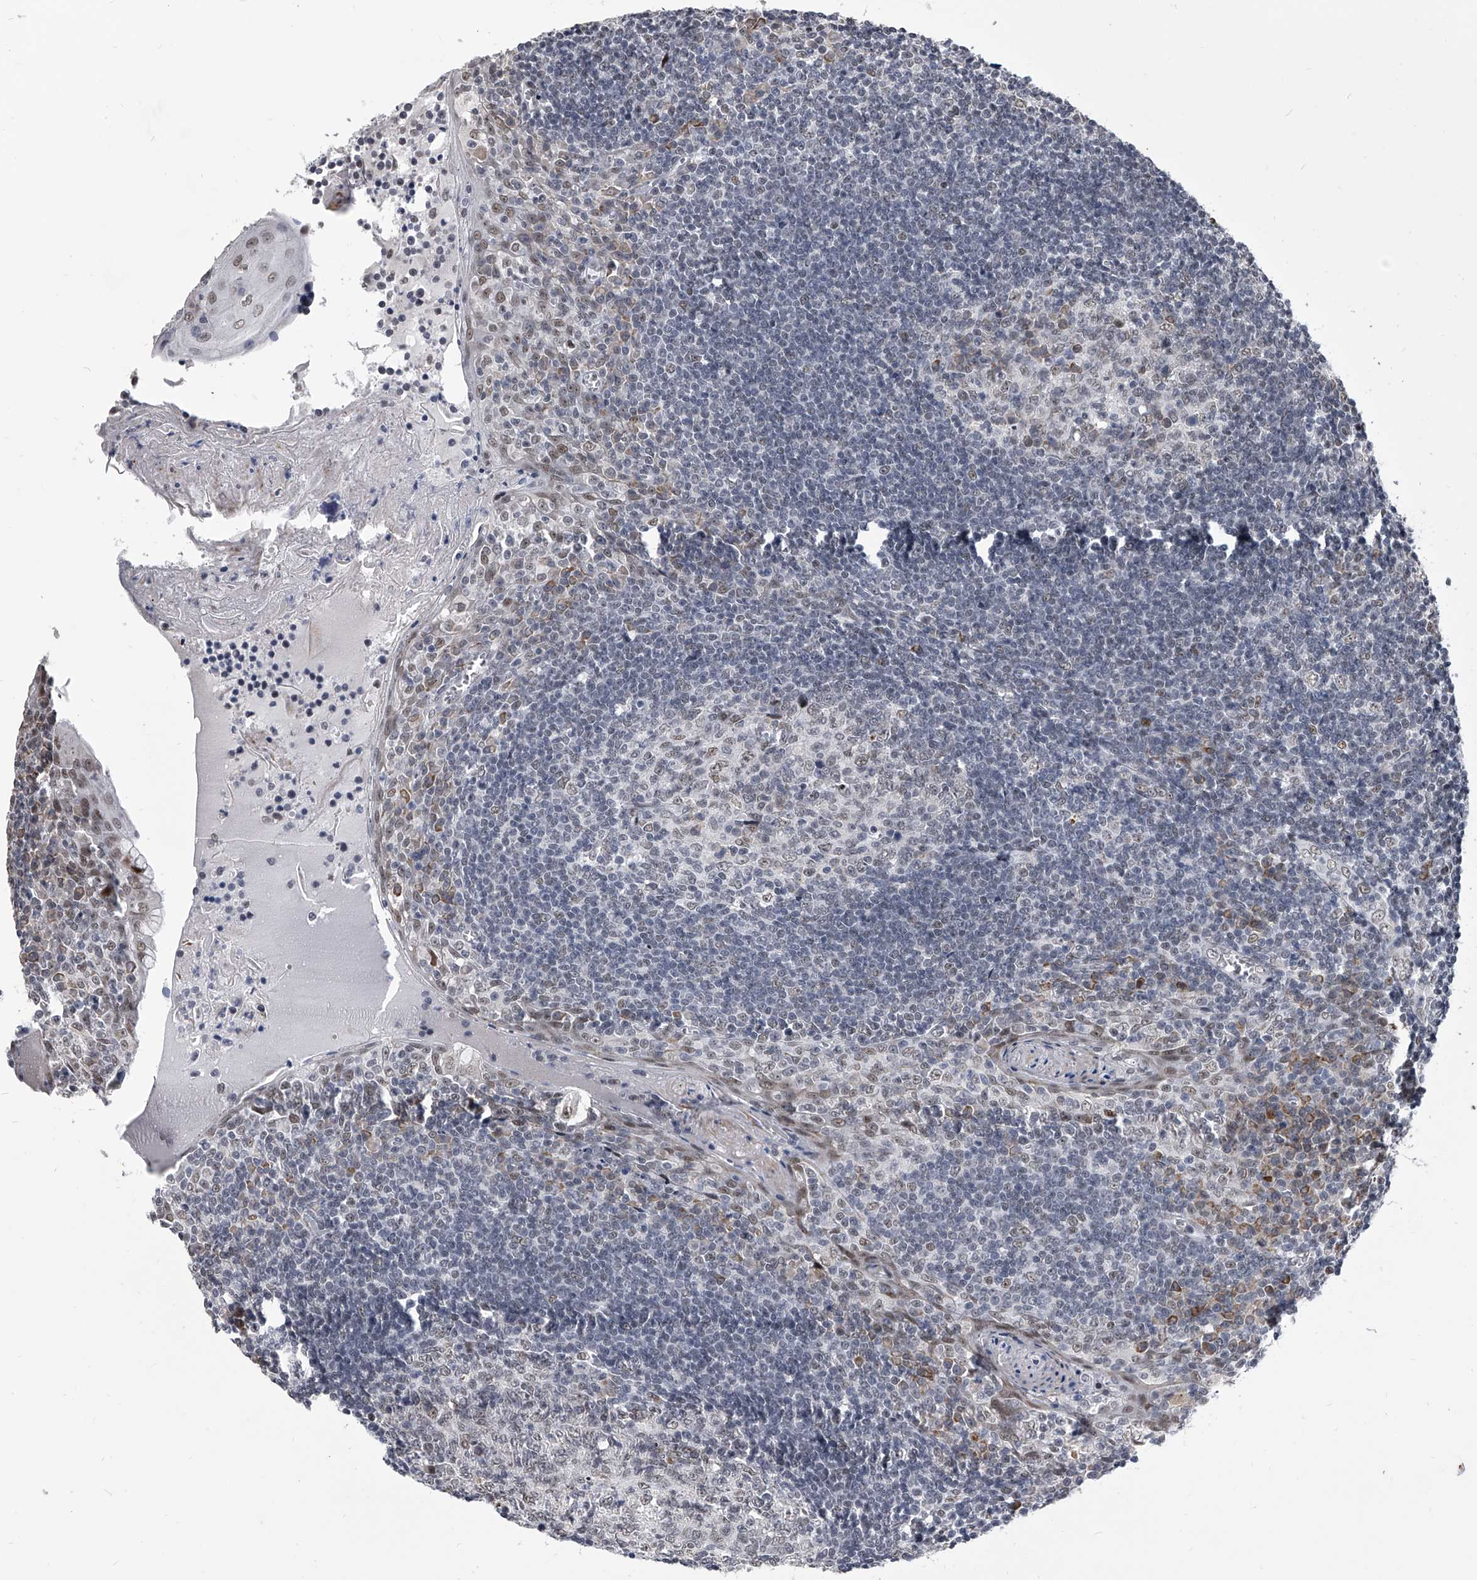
{"staining": {"intensity": "weak", "quantity": "25%-75%", "location": "nuclear"}, "tissue": "tonsil", "cell_type": "Germinal center cells", "image_type": "normal", "snomed": [{"axis": "morphology", "description": "Normal tissue, NOS"}, {"axis": "topography", "description": "Tonsil"}], "caption": "Weak nuclear expression is appreciated in approximately 25%-75% of germinal center cells in normal tonsil.", "gene": "CMTR1", "patient": {"sex": "male", "age": 27}}